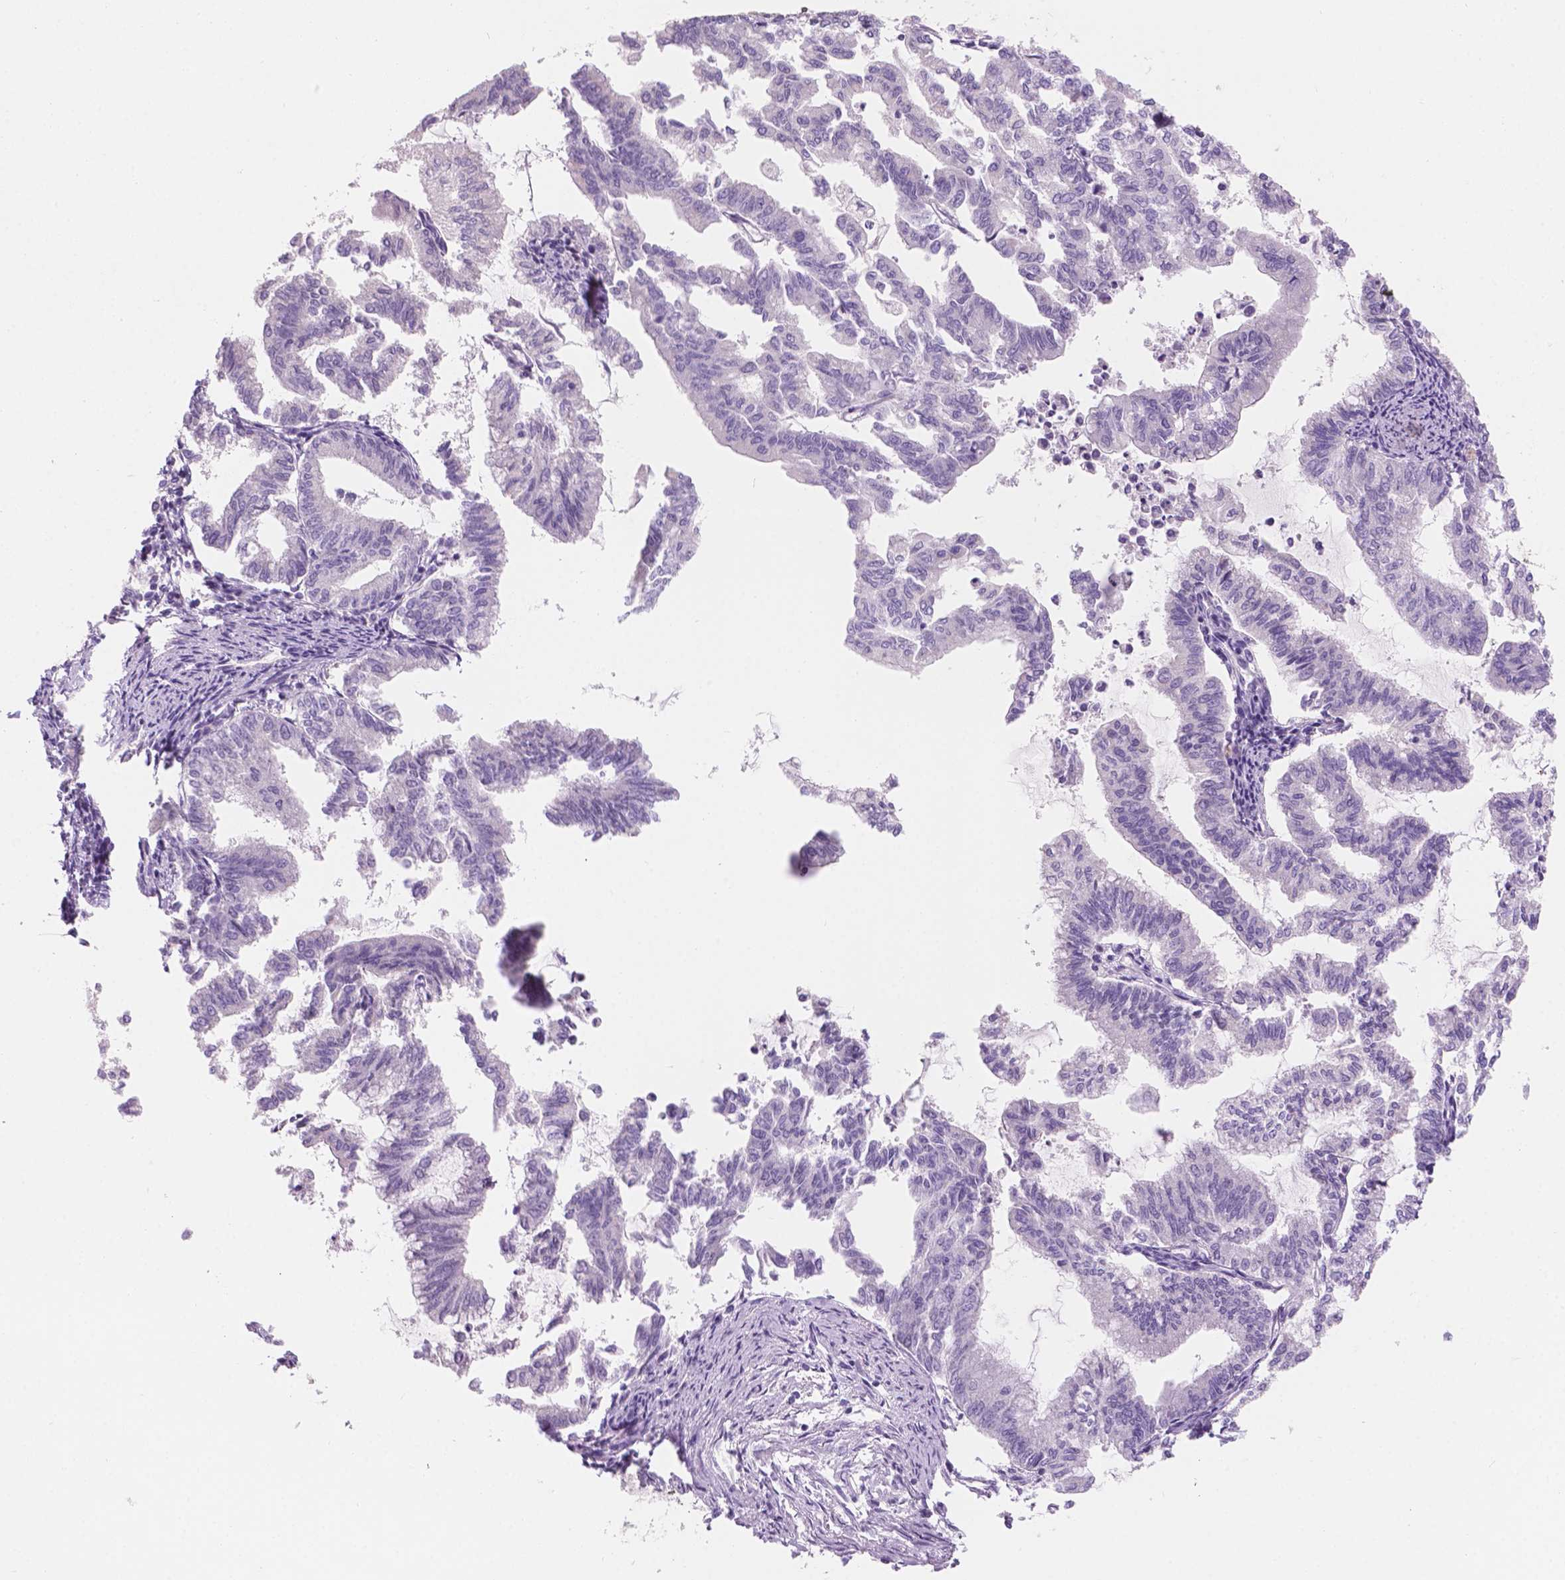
{"staining": {"intensity": "negative", "quantity": "none", "location": "none"}, "tissue": "endometrial cancer", "cell_type": "Tumor cells", "image_type": "cancer", "snomed": [{"axis": "morphology", "description": "Adenocarcinoma, NOS"}, {"axis": "topography", "description": "Endometrium"}], "caption": "Tumor cells are negative for protein expression in human endometrial cancer (adenocarcinoma).", "gene": "SBSN", "patient": {"sex": "female", "age": 79}}